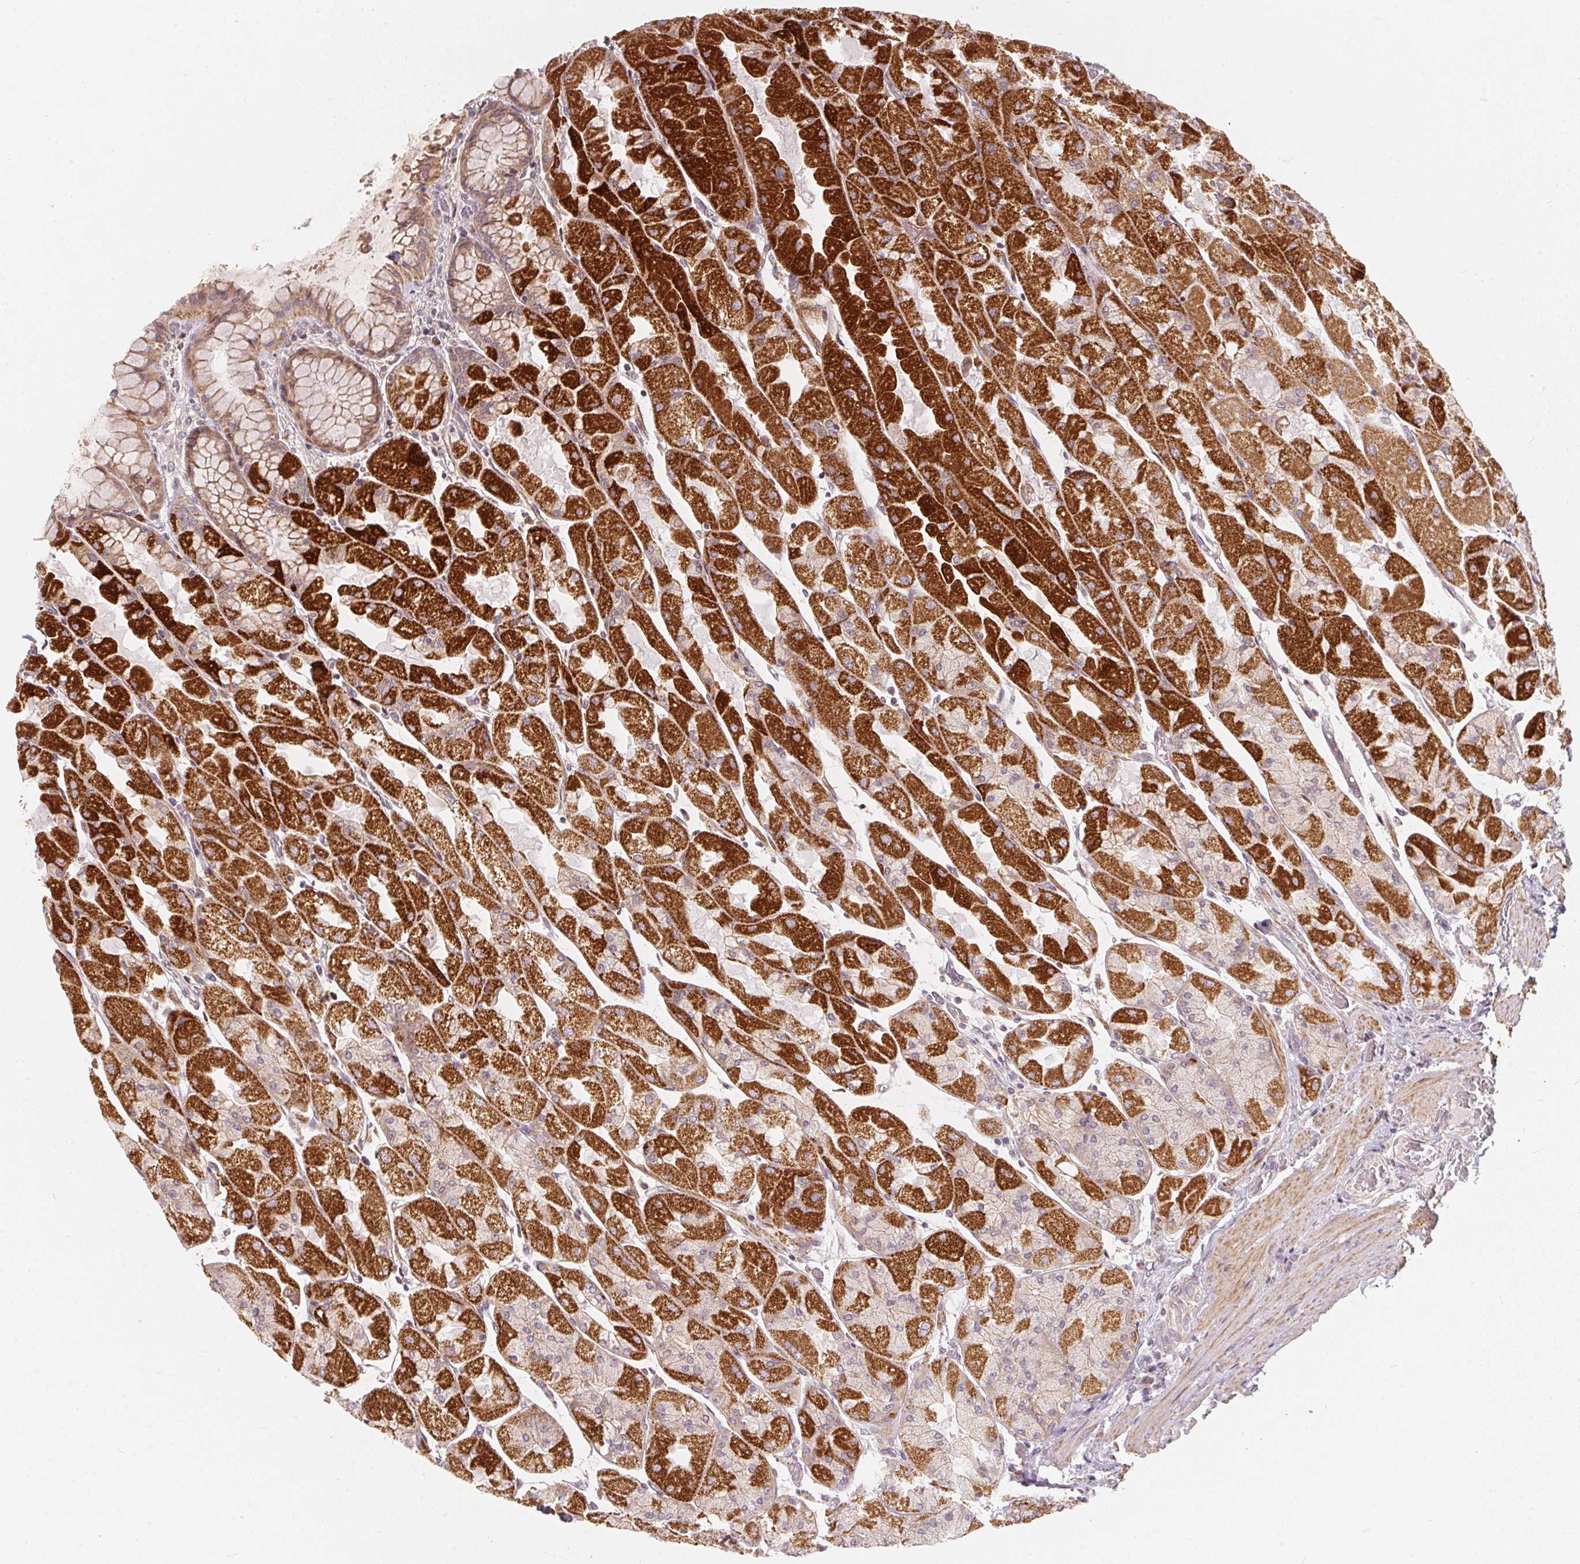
{"staining": {"intensity": "strong", "quantity": "25%-75%", "location": "cytoplasmic/membranous"}, "tissue": "stomach", "cell_type": "Glandular cells", "image_type": "normal", "snomed": [{"axis": "morphology", "description": "Normal tissue, NOS"}, {"axis": "topography", "description": "Stomach"}], "caption": "Glandular cells display strong cytoplasmic/membranous positivity in approximately 25%-75% of cells in normal stomach. The staining was performed using DAB (3,3'-diaminobenzidine) to visualize the protein expression in brown, while the nuclei were stained in blue with hematoxylin (Magnification: 20x).", "gene": "VWA5B2", "patient": {"sex": "female", "age": 61}}